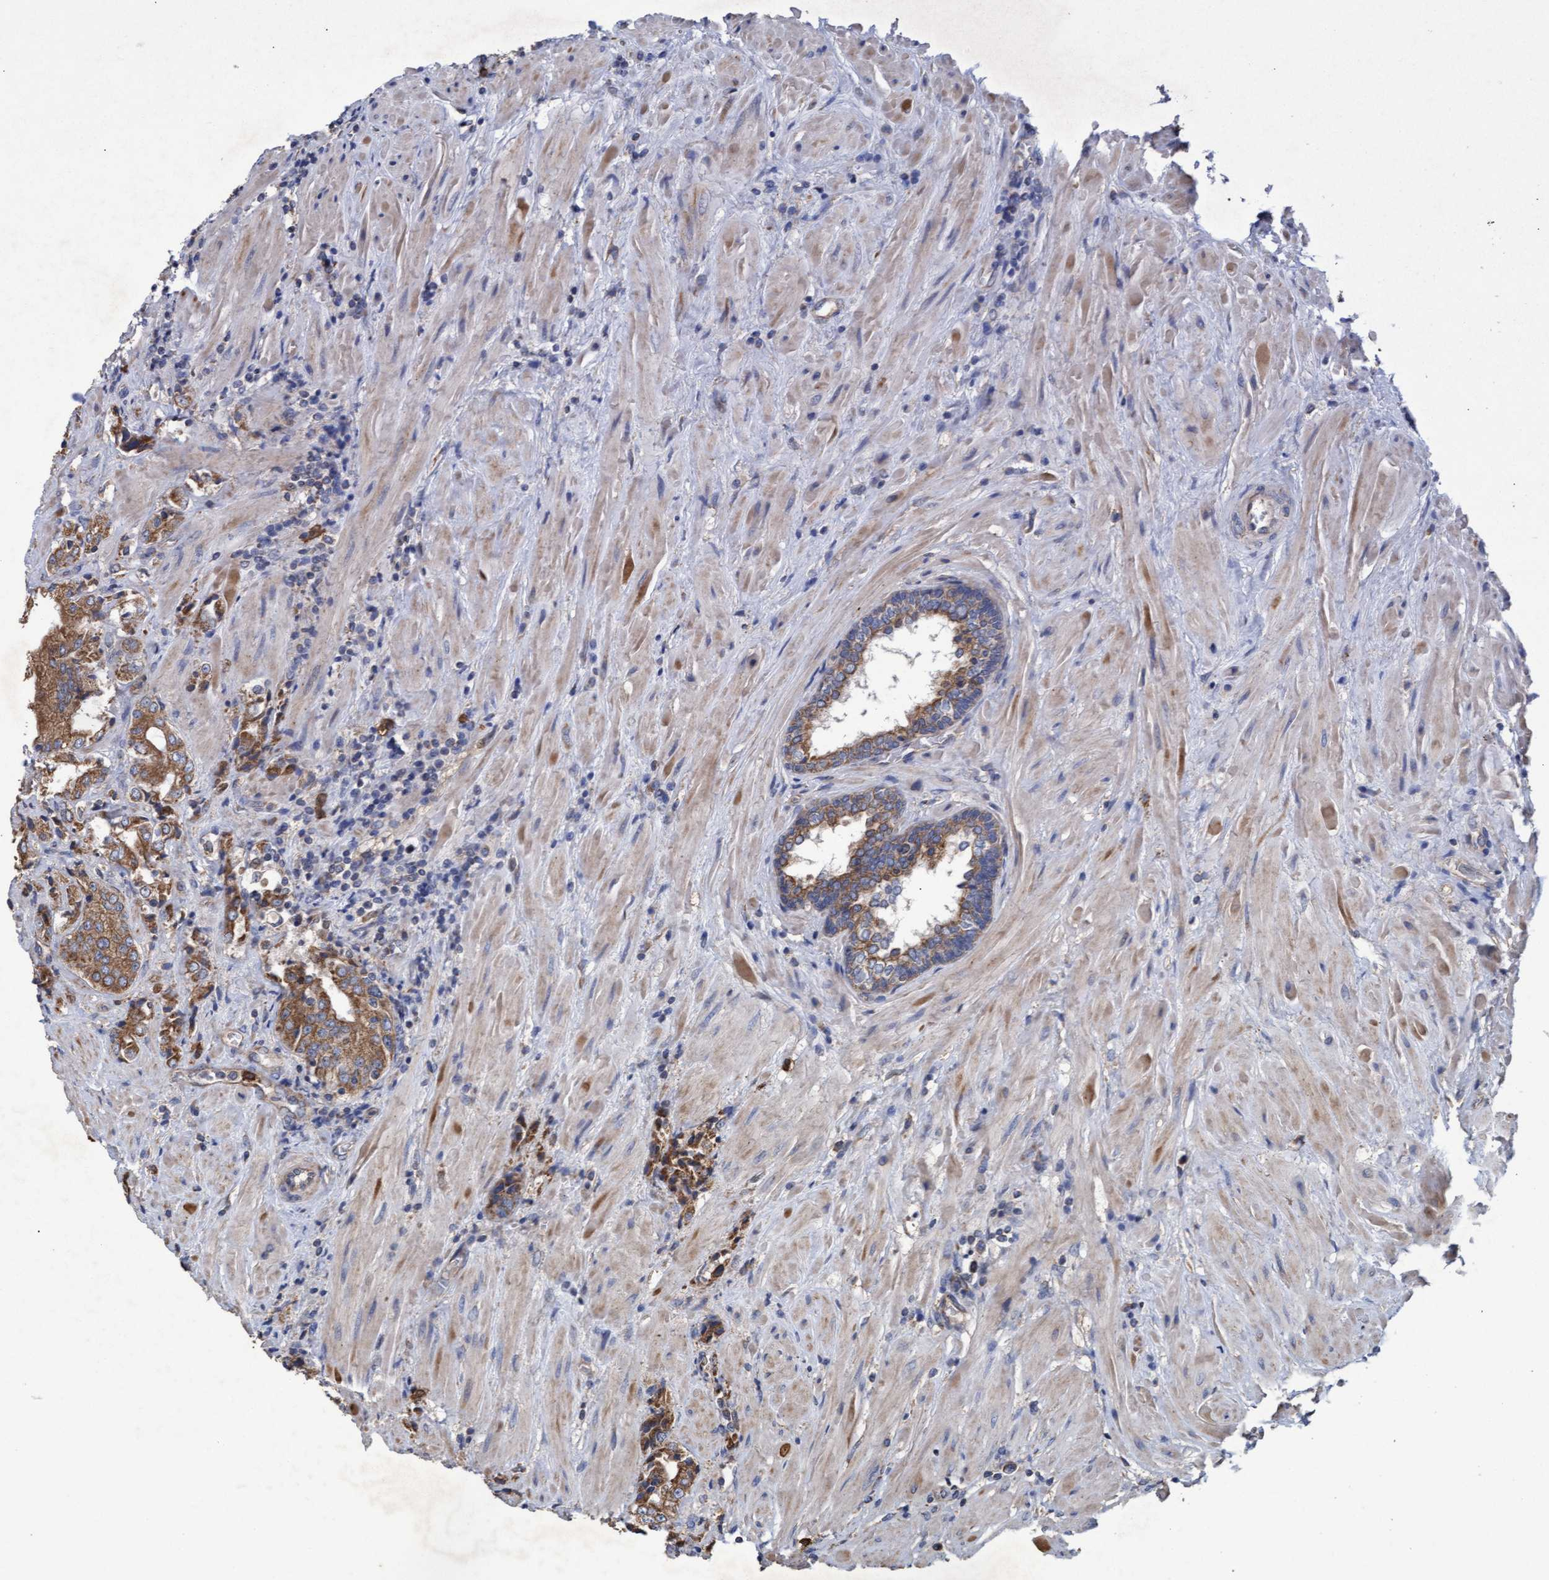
{"staining": {"intensity": "moderate", "quantity": ">75%", "location": "cytoplasmic/membranous"}, "tissue": "prostate cancer", "cell_type": "Tumor cells", "image_type": "cancer", "snomed": [{"axis": "morphology", "description": "Adenocarcinoma, High grade"}, {"axis": "topography", "description": "Prostate"}], "caption": "The histopathology image shows staining of prostate adenocarcinoma (high-grade), revealing moderate cytoplasmic/membranous protein staining (brown color) within tumor cells.", "gene": "MRPL38", "patient": {"sex": "male", "age": 61}}